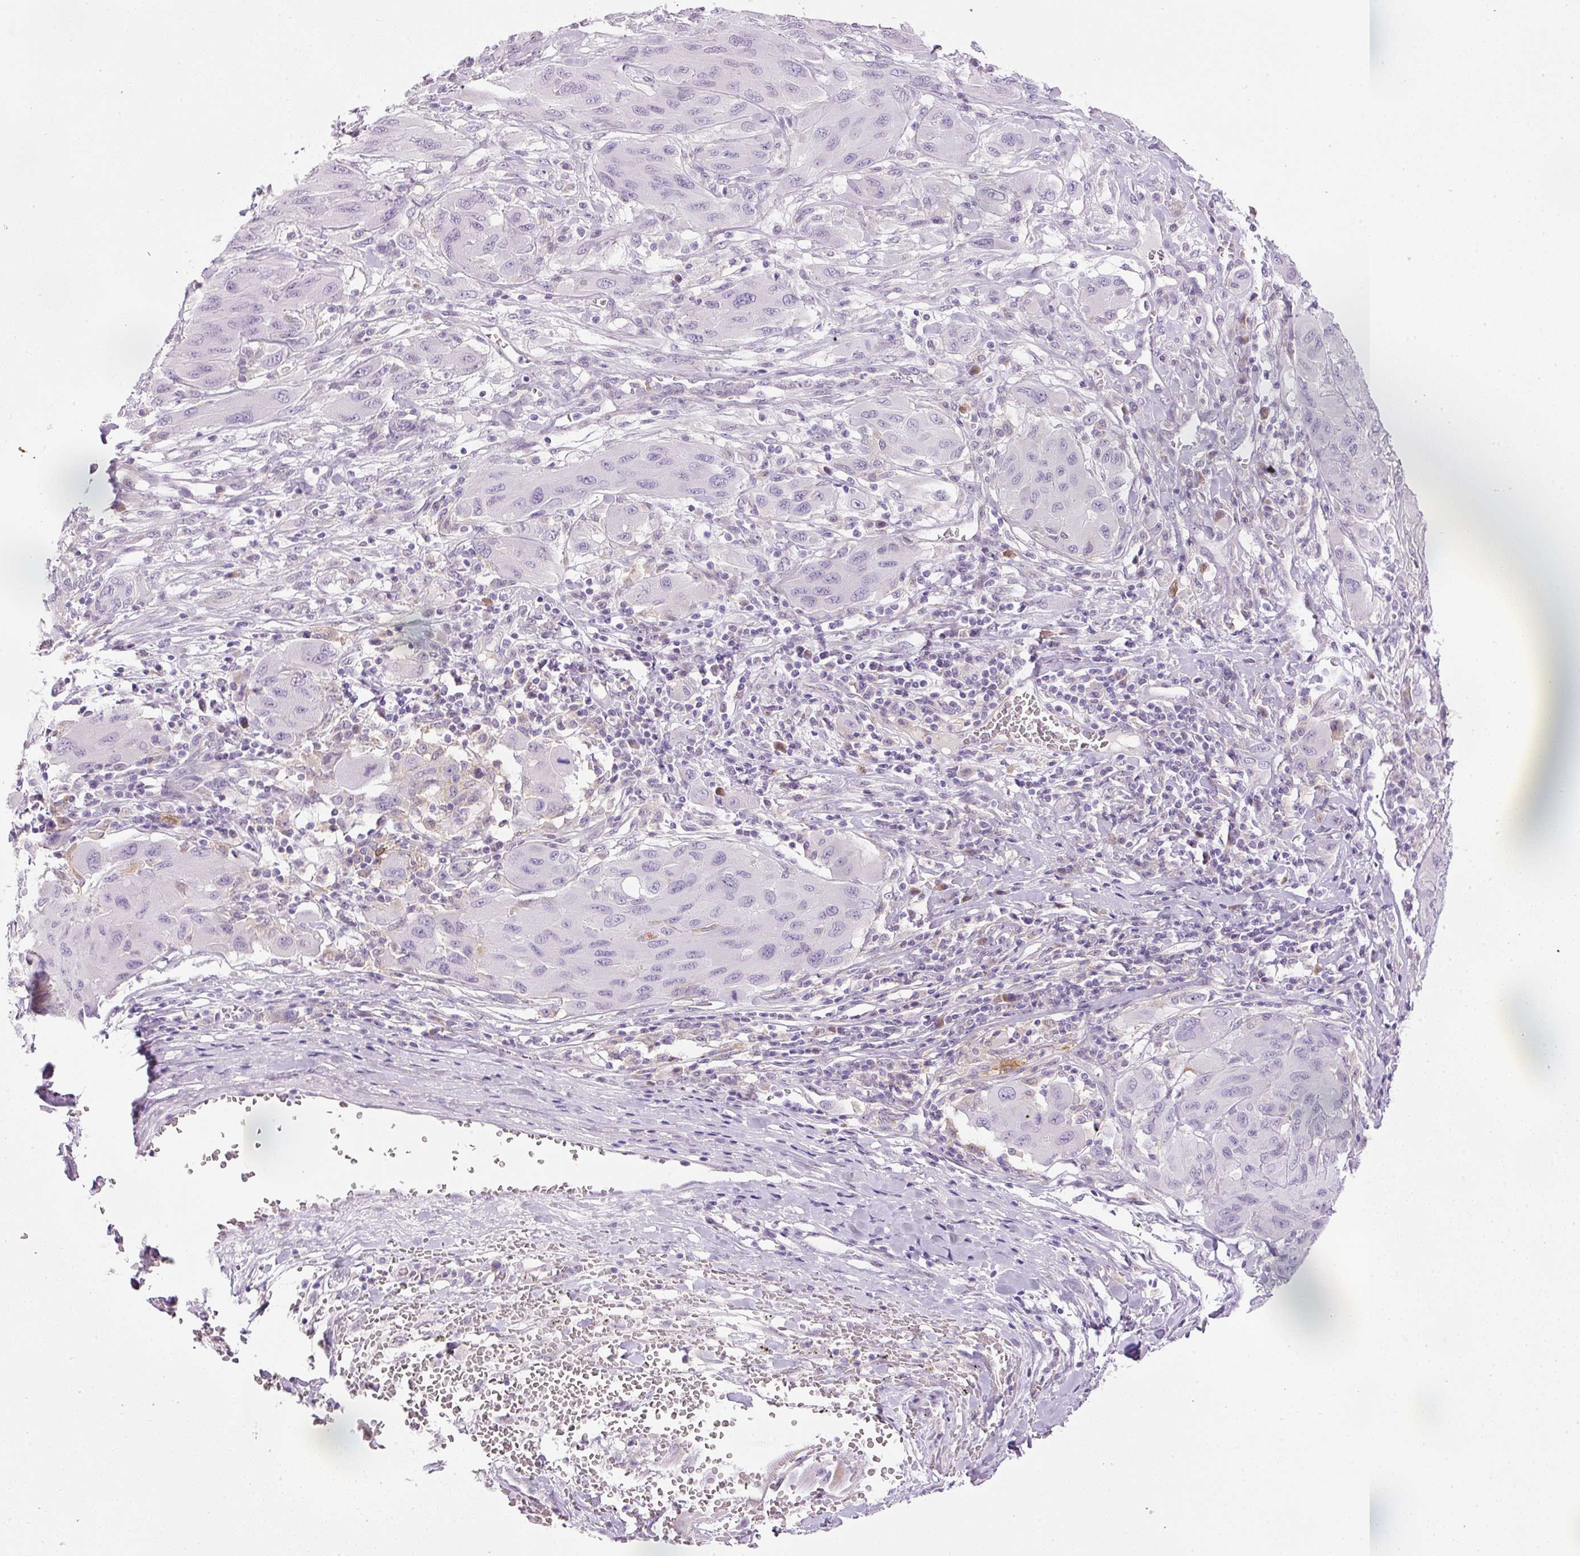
{"staining": {"intensity": "negative", "quantity": "none", "location": "none"}, "tissue": "melanoma", "cell_type": "Tumor cells", "image_type": "cancer", "snomed": [{"axis": "morphology", "description": "Malignant melanoma, NOS"}, {"axis": "topography", "description": "Skin"}], "caption": "Melanoma was stained to show a protein in brown. There is no significant positivity in tumor cells. Brightfield microscopy of immunohistochemistry (IHC) stained with DAB (brown) and hematoxylin (blue), captured at high magnification.", "gene": "SRC", "patient": {"sex": "female", "age": 91}}